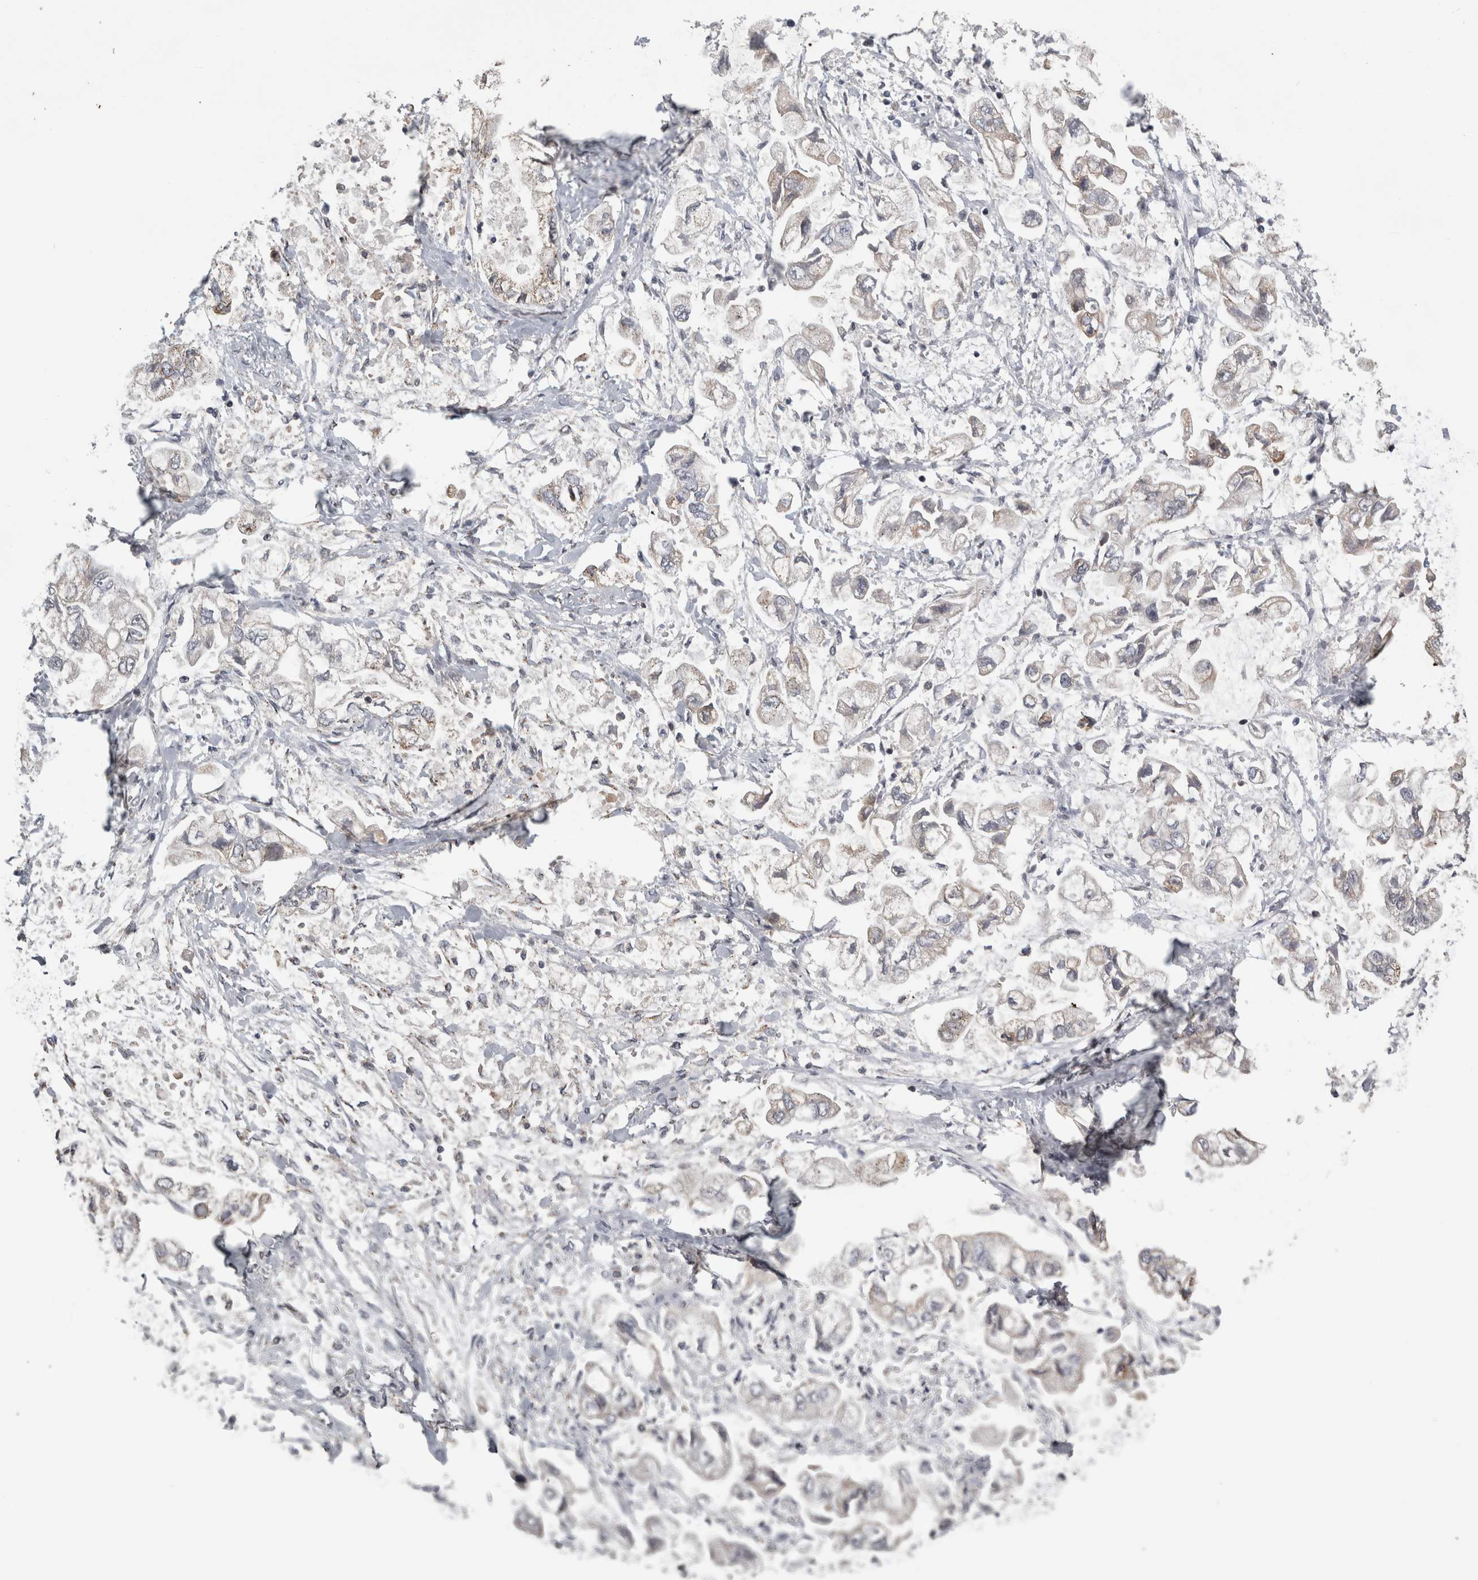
{"staining": {"intensity": "weak", "quantity": "<25%", "location": "cytoplasmic/membranous"}, "tissue": "stomach cancer", "cell_type": "Tumor cells", "image_type": "cancer", "snomed": [{"axis": "morphology", "description": "Normal tissue, NOS"}, {"axis": "morphology", "description": "Adenocarcinoma, NOS"}, {"axis": "topography", "description": "Stomach"}], "caption": "IHC histopathology image of human stomach cancer (adenocarcinoma) stained for a protein (brown), which shows no staining in tumor cells.", "gene": "OR2K2", "patient": {"sex": "male", "age": 62}}